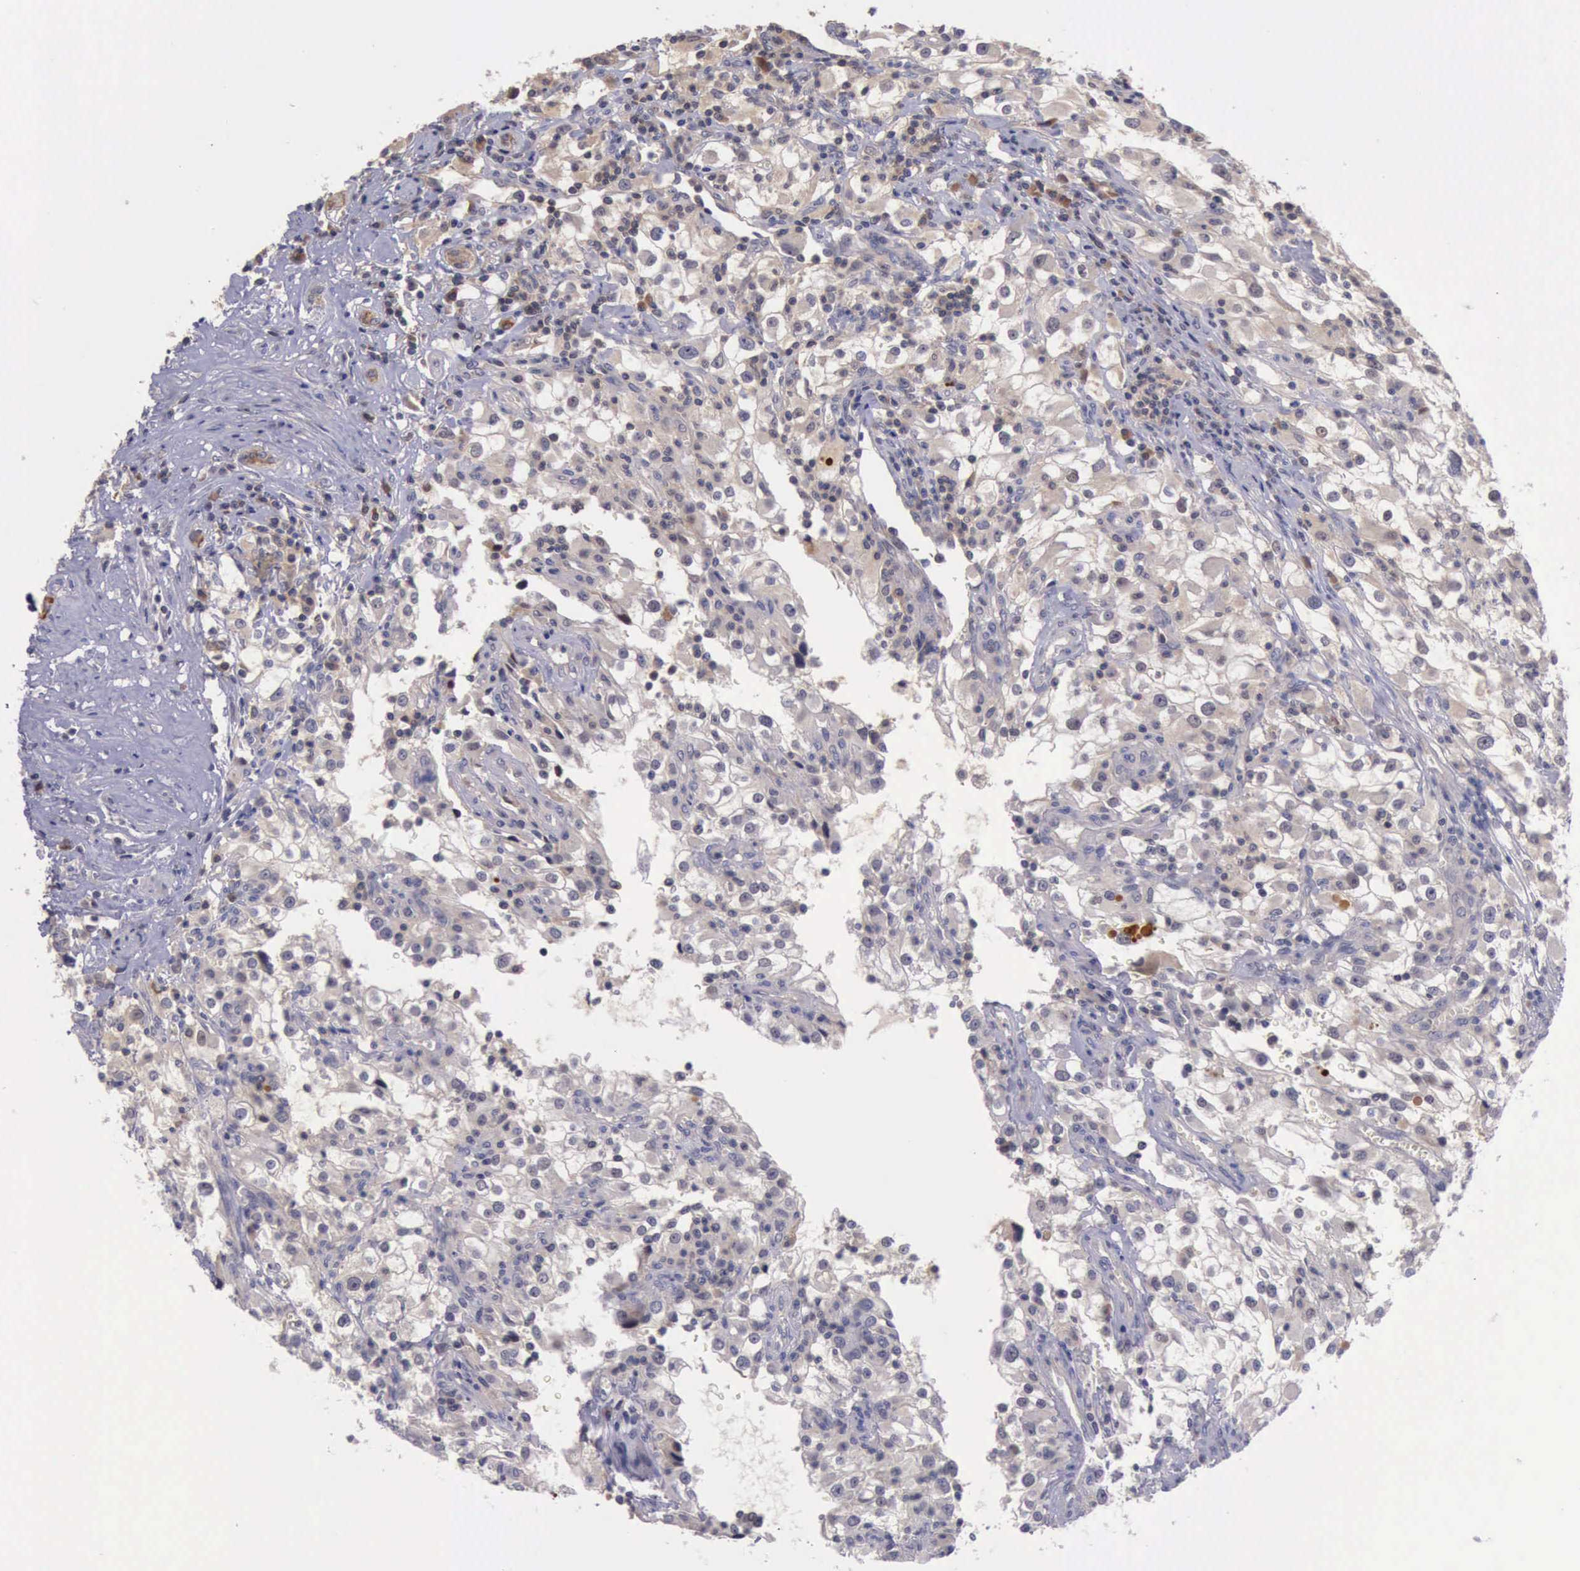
{"staining": {"intensity": "negative", "quantity": "none", "location": "none"}, "tissue": "renal cancer", "cell_type": "Tumor cells", "image_type": "cancer", "snomed": [{"axis": "morphology", "description": "Adenocarcinoma, NOS"}, {"axis": "topography", "description": "Kidney"}], "caption": "DAB immunohistochemical staining of renal cancer (adenocarcinoma) reveals no significant positivity in tumor cells.", "gene": "RAB39B", "patient": {"sex": "female", "age": 52}}